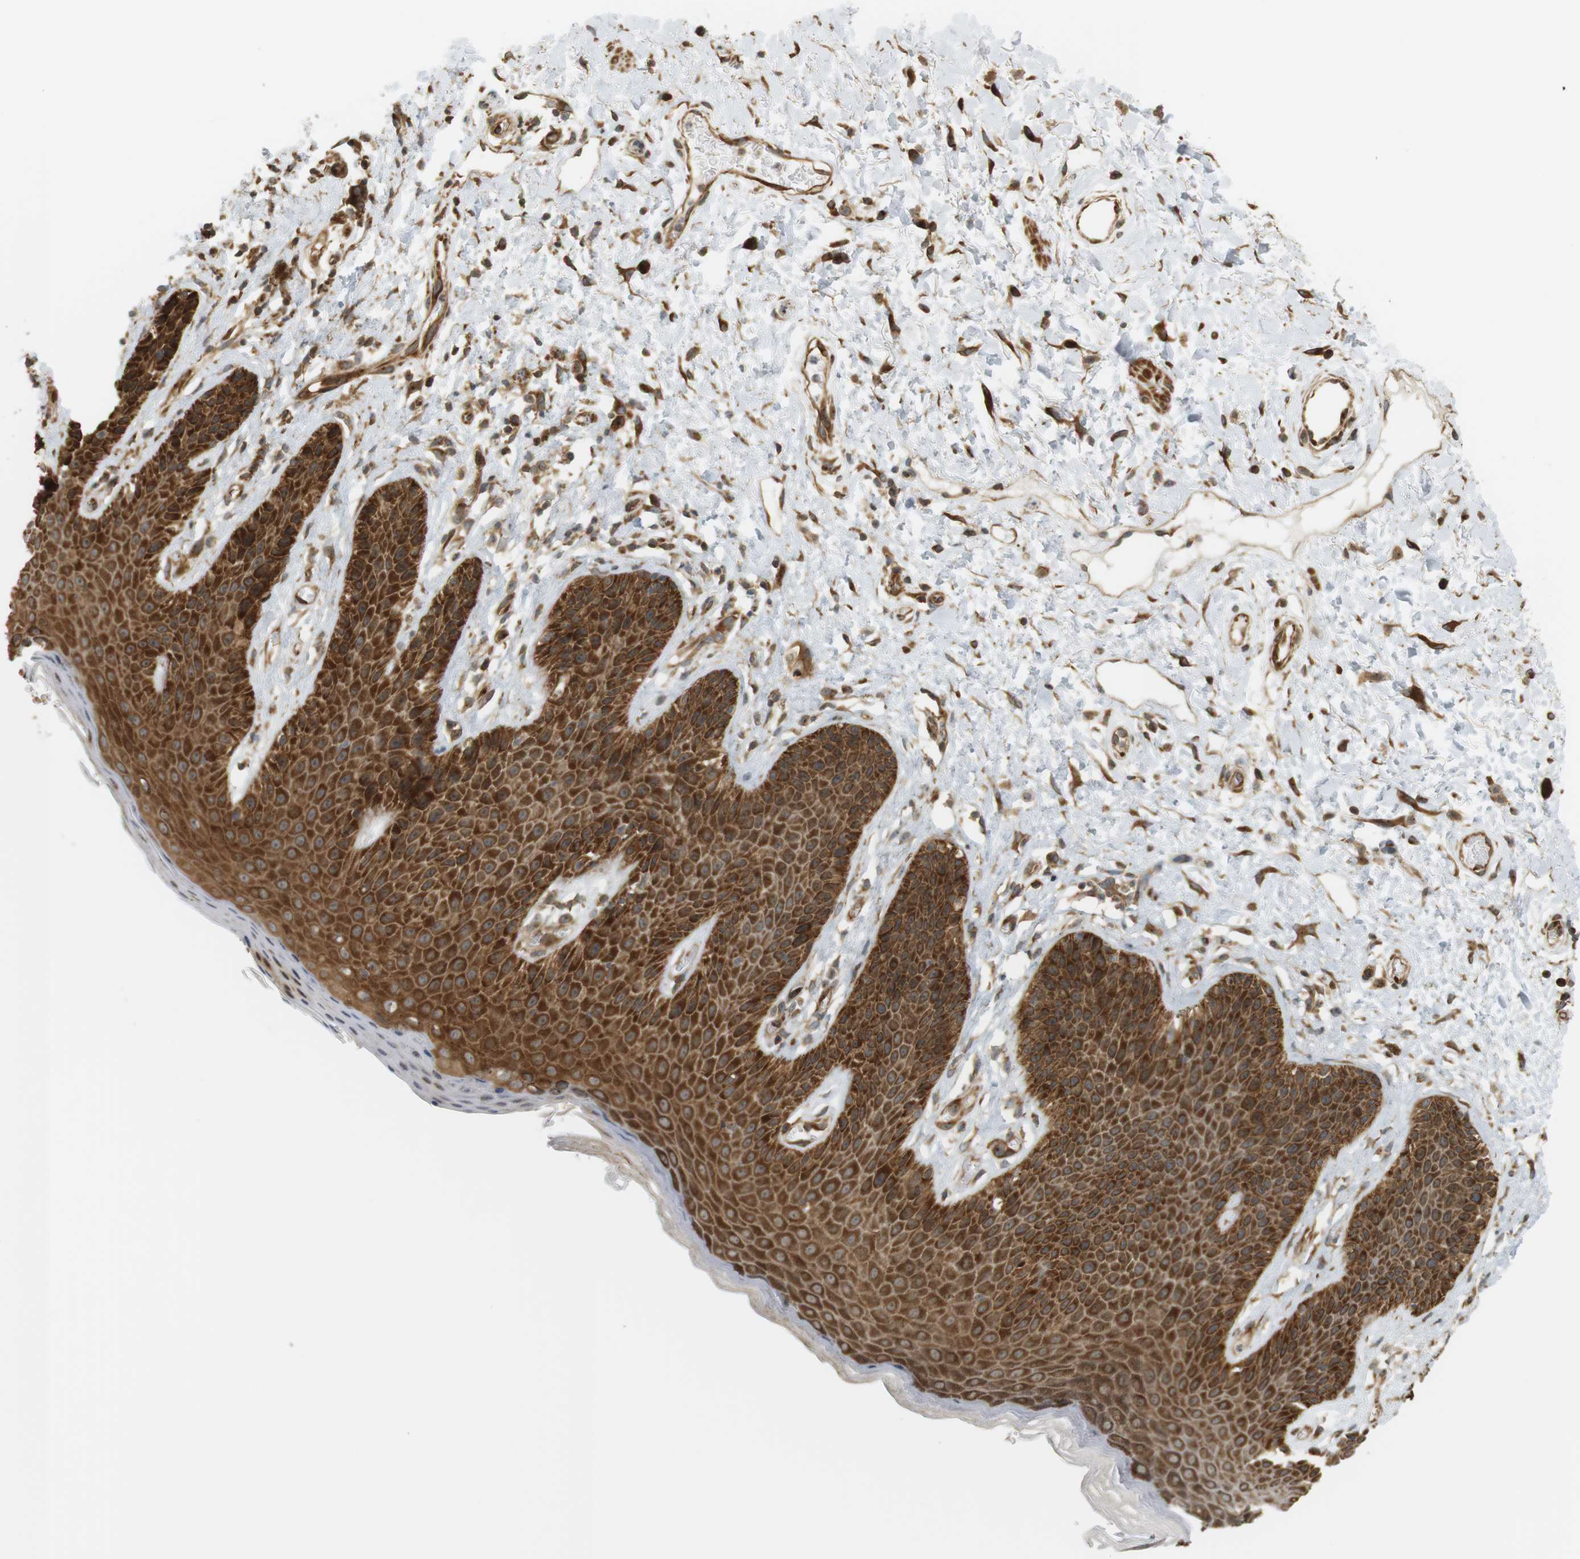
{"staining": {"intensity": "strong", "quantity": ">75%", "location": "cytoplasmic/membranous"}, "tissue": "skin", "cell_type": "Epidermal cells", "image_type": "normal", "snomed": [{"axis": "morphology", "description": "Normal tissue, NOS"}, {"axis": "topography", "description": "Anal"}], "caption": "Protein staining by immunohistochemistry reveals strong cytoplasmic/membranous expression in about >75% of epidermal cells in unremarkable skin. (DAB IHC, brown staining for protein, blue staining for nuclei).", "gene": "PA2G4", "patient": {"sex": "female", "age": 46}}